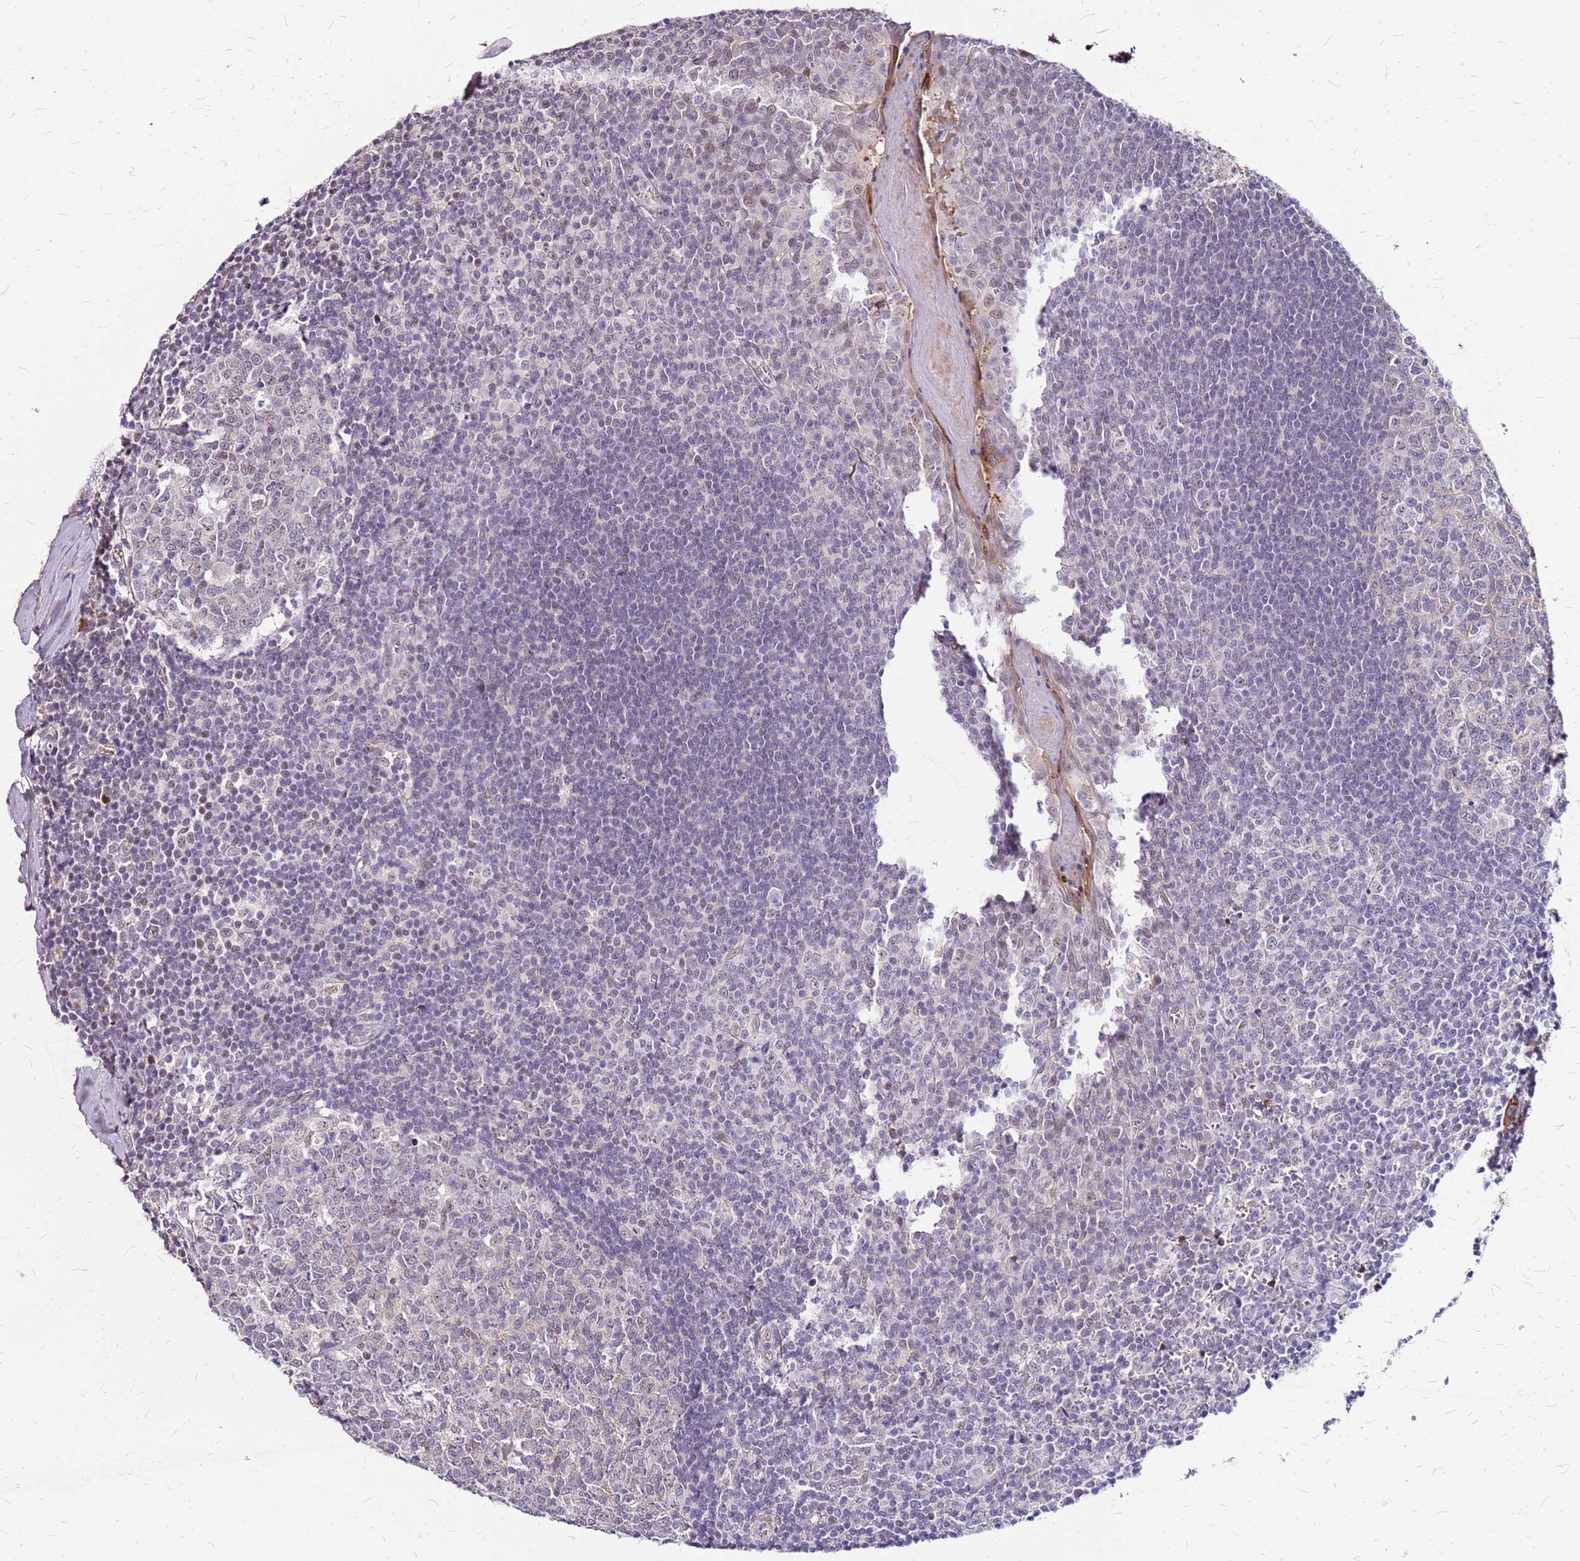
{"staining": {"intensity": "negative", "quantity": "none", "location": "none"}, "tissue": "tonsil", "cell_type": "Germinal center cells", "image_type": "normal", "snomed": [{"axis": "morphology", "description": "Normal tissue, NOS"}, {"axis": "topography", "description": "Tonsil"}], "caption": "IHC micrograph of benign tonsil stained for a protein (brown), which displays no expression in germinal center cells.", "gene": "ALDH1A3", "patient": {"sex": "male", "age": 27}}